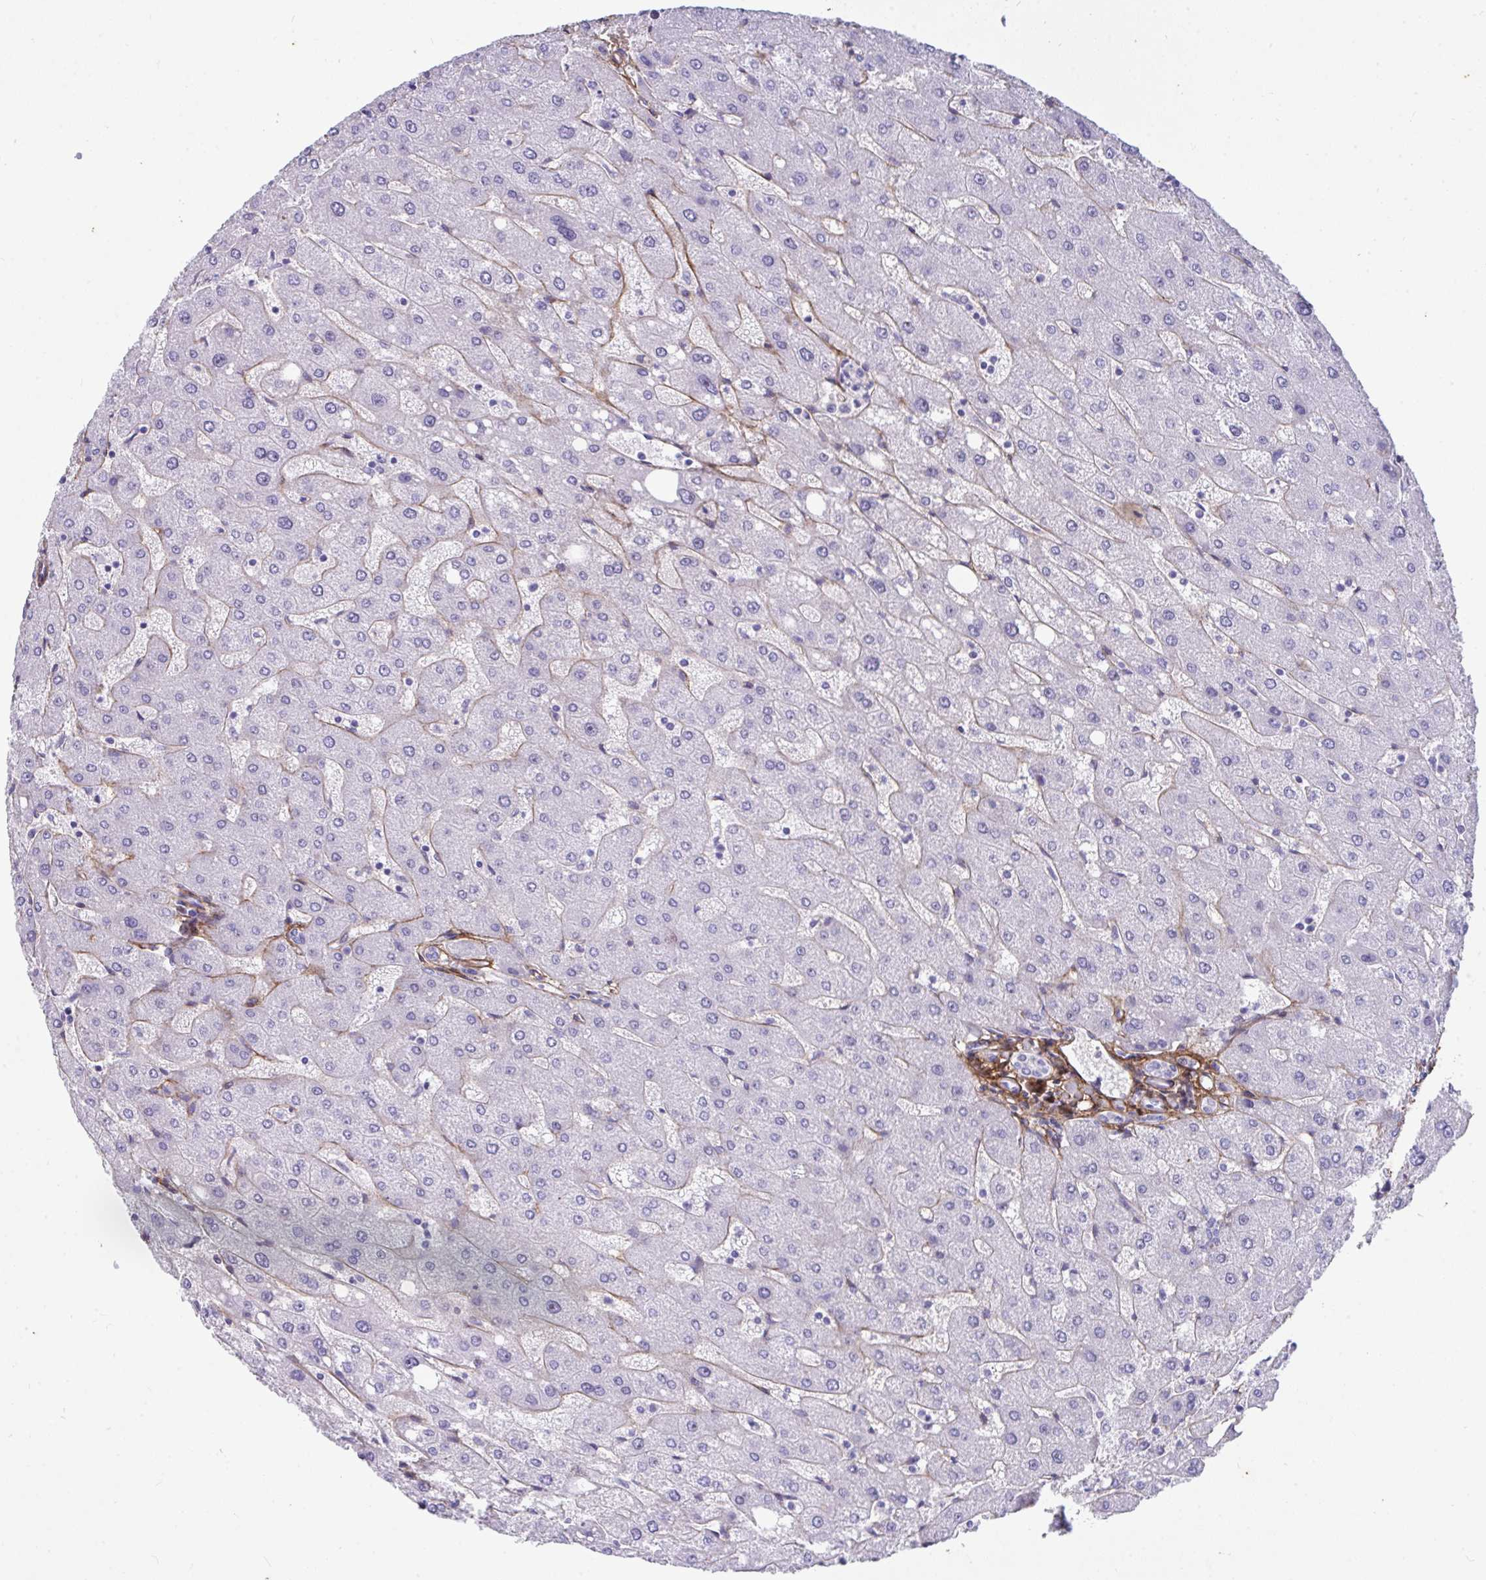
{"staining": {"intensity": "negative", "quantity": "none", "location": "none"}, "tissue": "liver", "cell_type": "Cholangiocytes", "image_type": "normal", "snomed": [{"axis": "morphology", "description": "Normal tissue, NOS"}, {"axis": "topography", "description": "Liver"}], "caption": "This photomicrograph is of benign liver stained with immunohistochemistry to label a protein in brown with the nuclei are counter-stained blue. There is no staining in cholangiocytes.", "gene": "LHFPL6", "patient": {"sex": "male", "age": 67}}